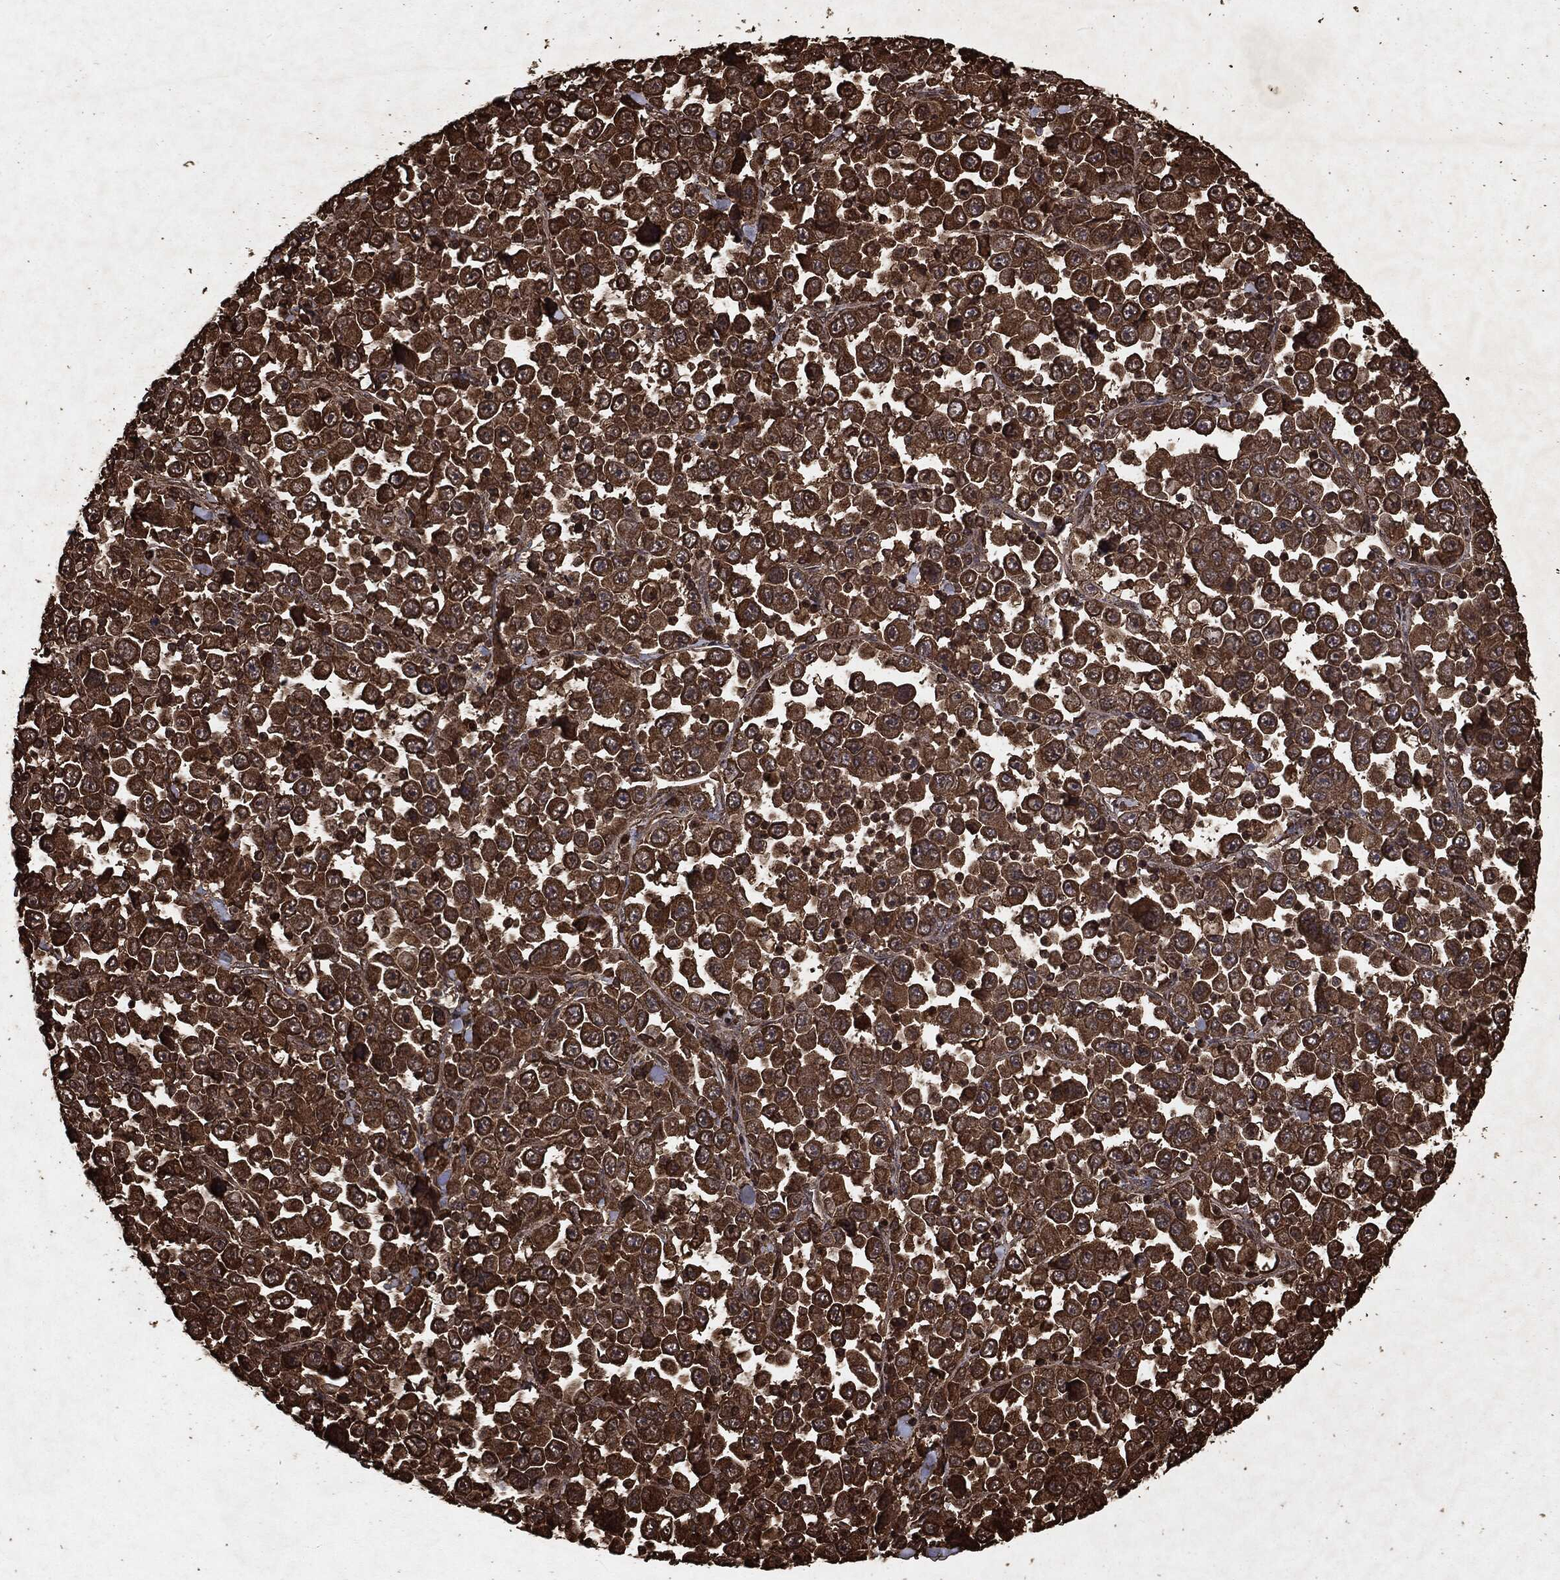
{"staining": {"intensity": "strong", "quantity": ">75%", "location": "cytoplasmic/membranous"}, "tissue": "stomach cancer", "cell_type": "Tumor cells", "image_type": "cancer", "snomed": [{"axis": "morphology", "description": "Normal tissue, NOS"}, {"axis": "morphology", "description": "Adenocarcinoma, NOS"}, {"axis": "topography", "description": "Stomach, upper"}, {"axis": "topography", "description": "Stomach"}], "caption": "A brown stain shows strong cytoplasmic/membranous expression of a protein in human stomach cancer (adenocarcinoma) tumor cells.", "gene": "ARAF", "patient": {"sex": "male", "age": 59}}